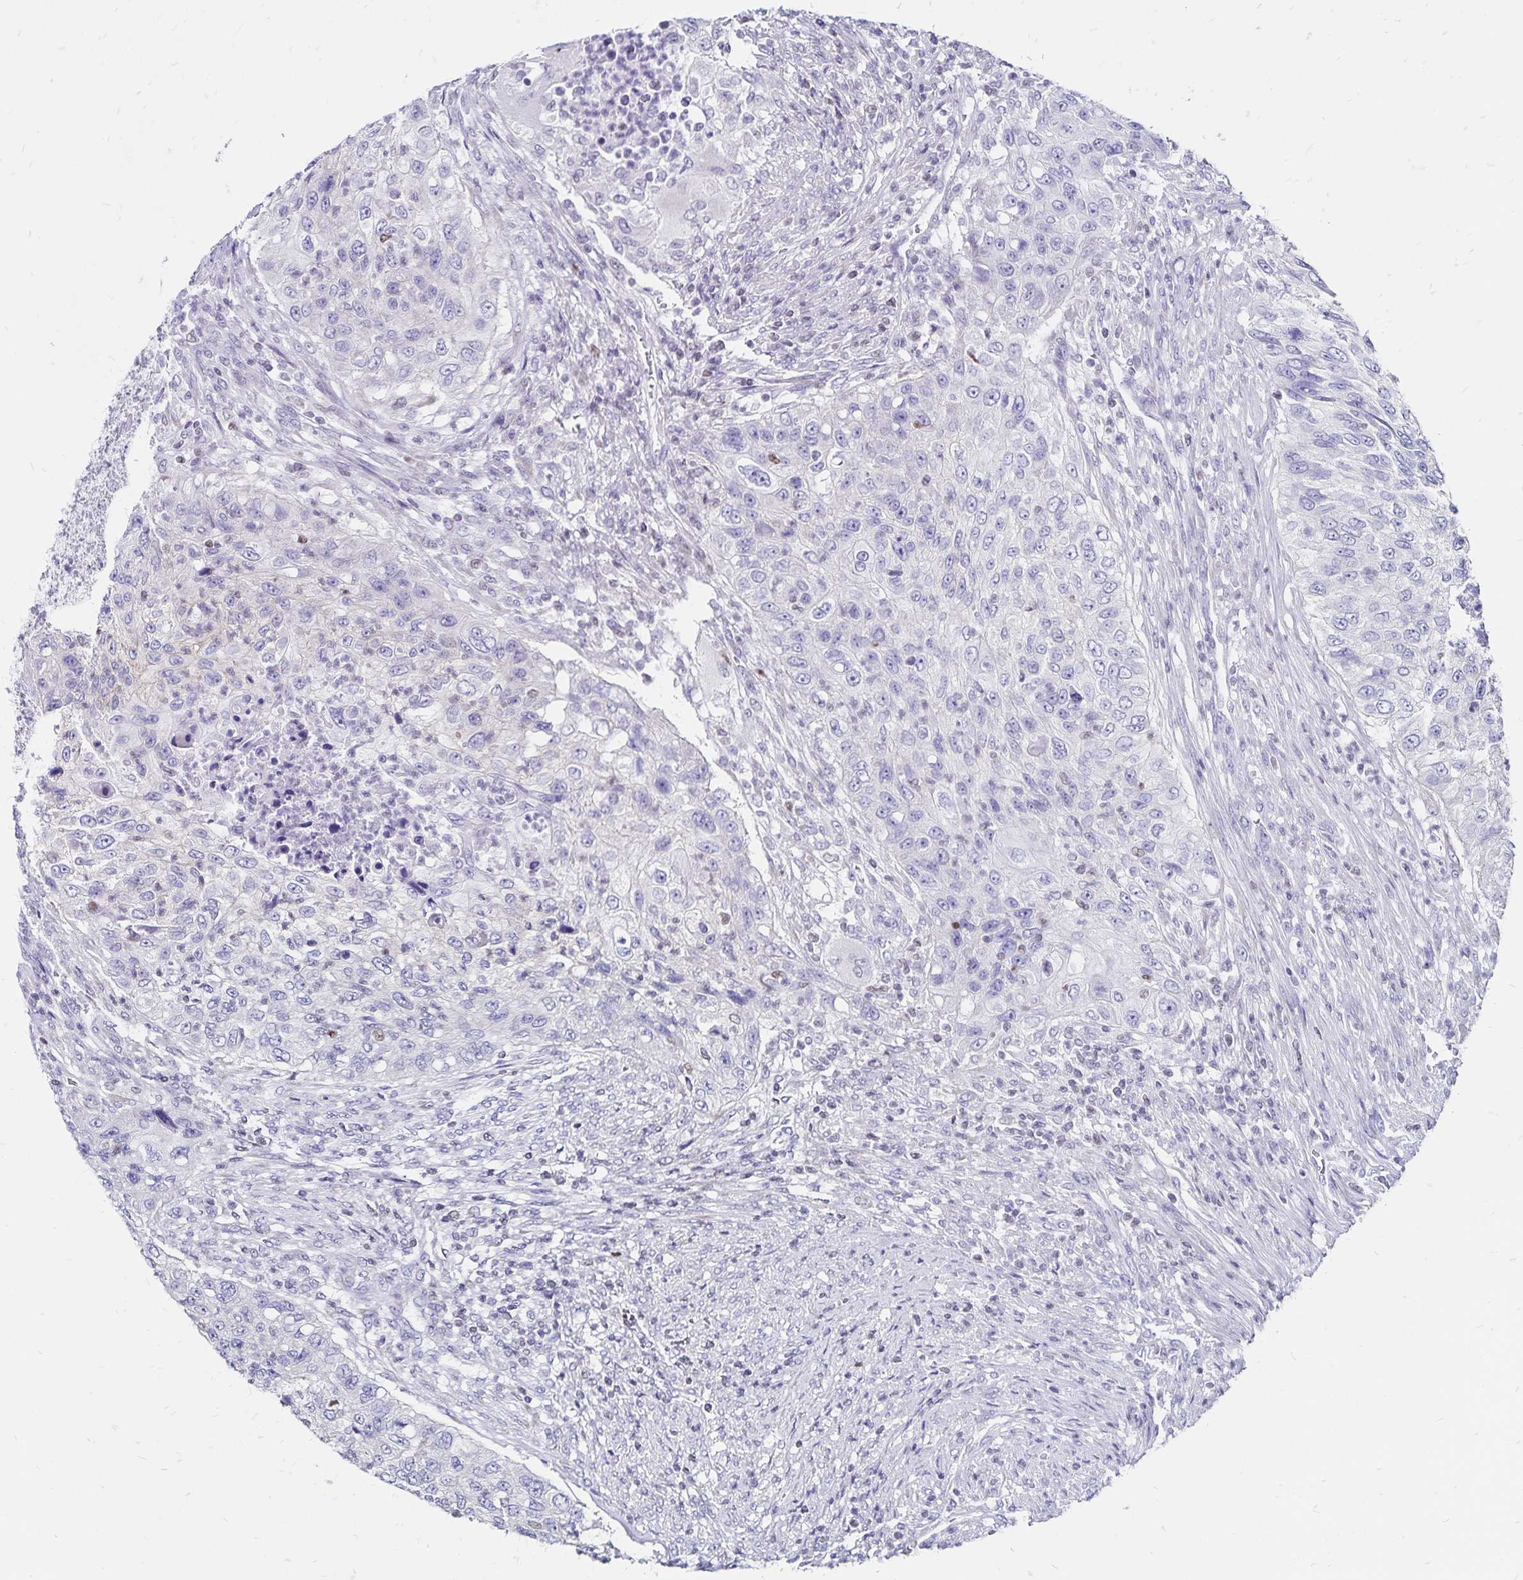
{"staining": {"intensity": "negative", "quantity": "none", "location": "none"}, "tissue": "urothelial cancer", "cell_type": "Tumor cells", "image_type": "cancer", "snomed": [{"axis": "morphology", "description": "Urothelial carcinoma, High grade"}, {"axis": "topography", "description": "Urinary bladder"}], "caption": "Immunohistochemistry (IHC) histopathology image of neoplastic tissue: human urothelial cancer stained with DAB exhibits no significant protein staining in tumor cells.", "gene": "IKZF1", "patient": {"sex": "female", "age": 60}}